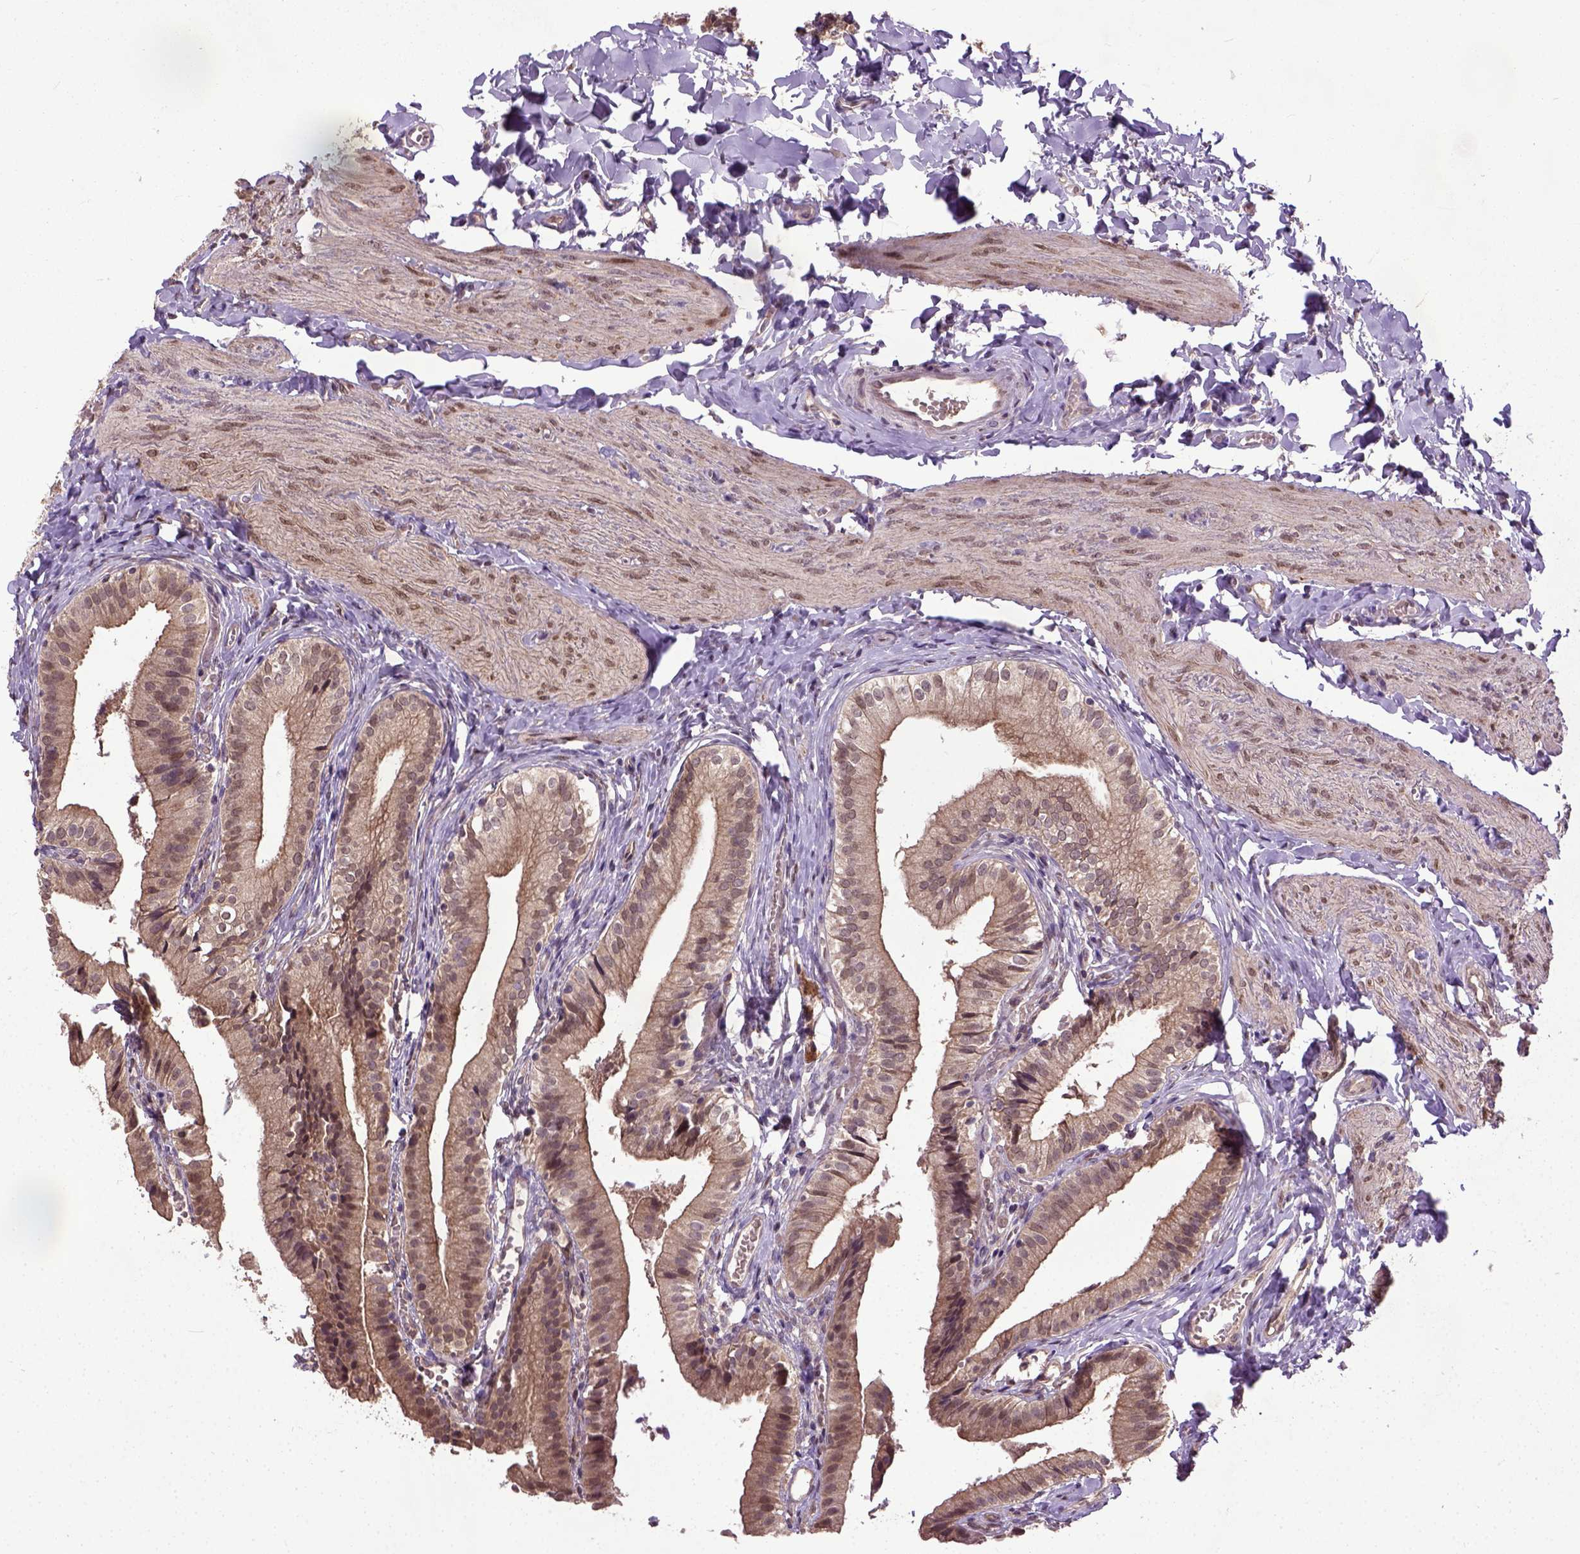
{"staining": {"intensity": "moderate", "quantity": ">75%", "location": "cytoplasmic/membranous"}, "tissue": "gallbladder", "cell_type": "Glandular cells", "image_type": "normal", "snomed": [{"axis": "morphology", "description": "Normal tissue, NOS"}, {"axis": "topography", "description": "Gallbladder"}], "caption": "This histopathology image demonstrates IHC staining of benign human gallbladder, with medium moderate cytoplasmic/membranous staining in about >75% of glandular cells.", "gene": "UBA3", "patient": {"sex": "female", "age": 47}}